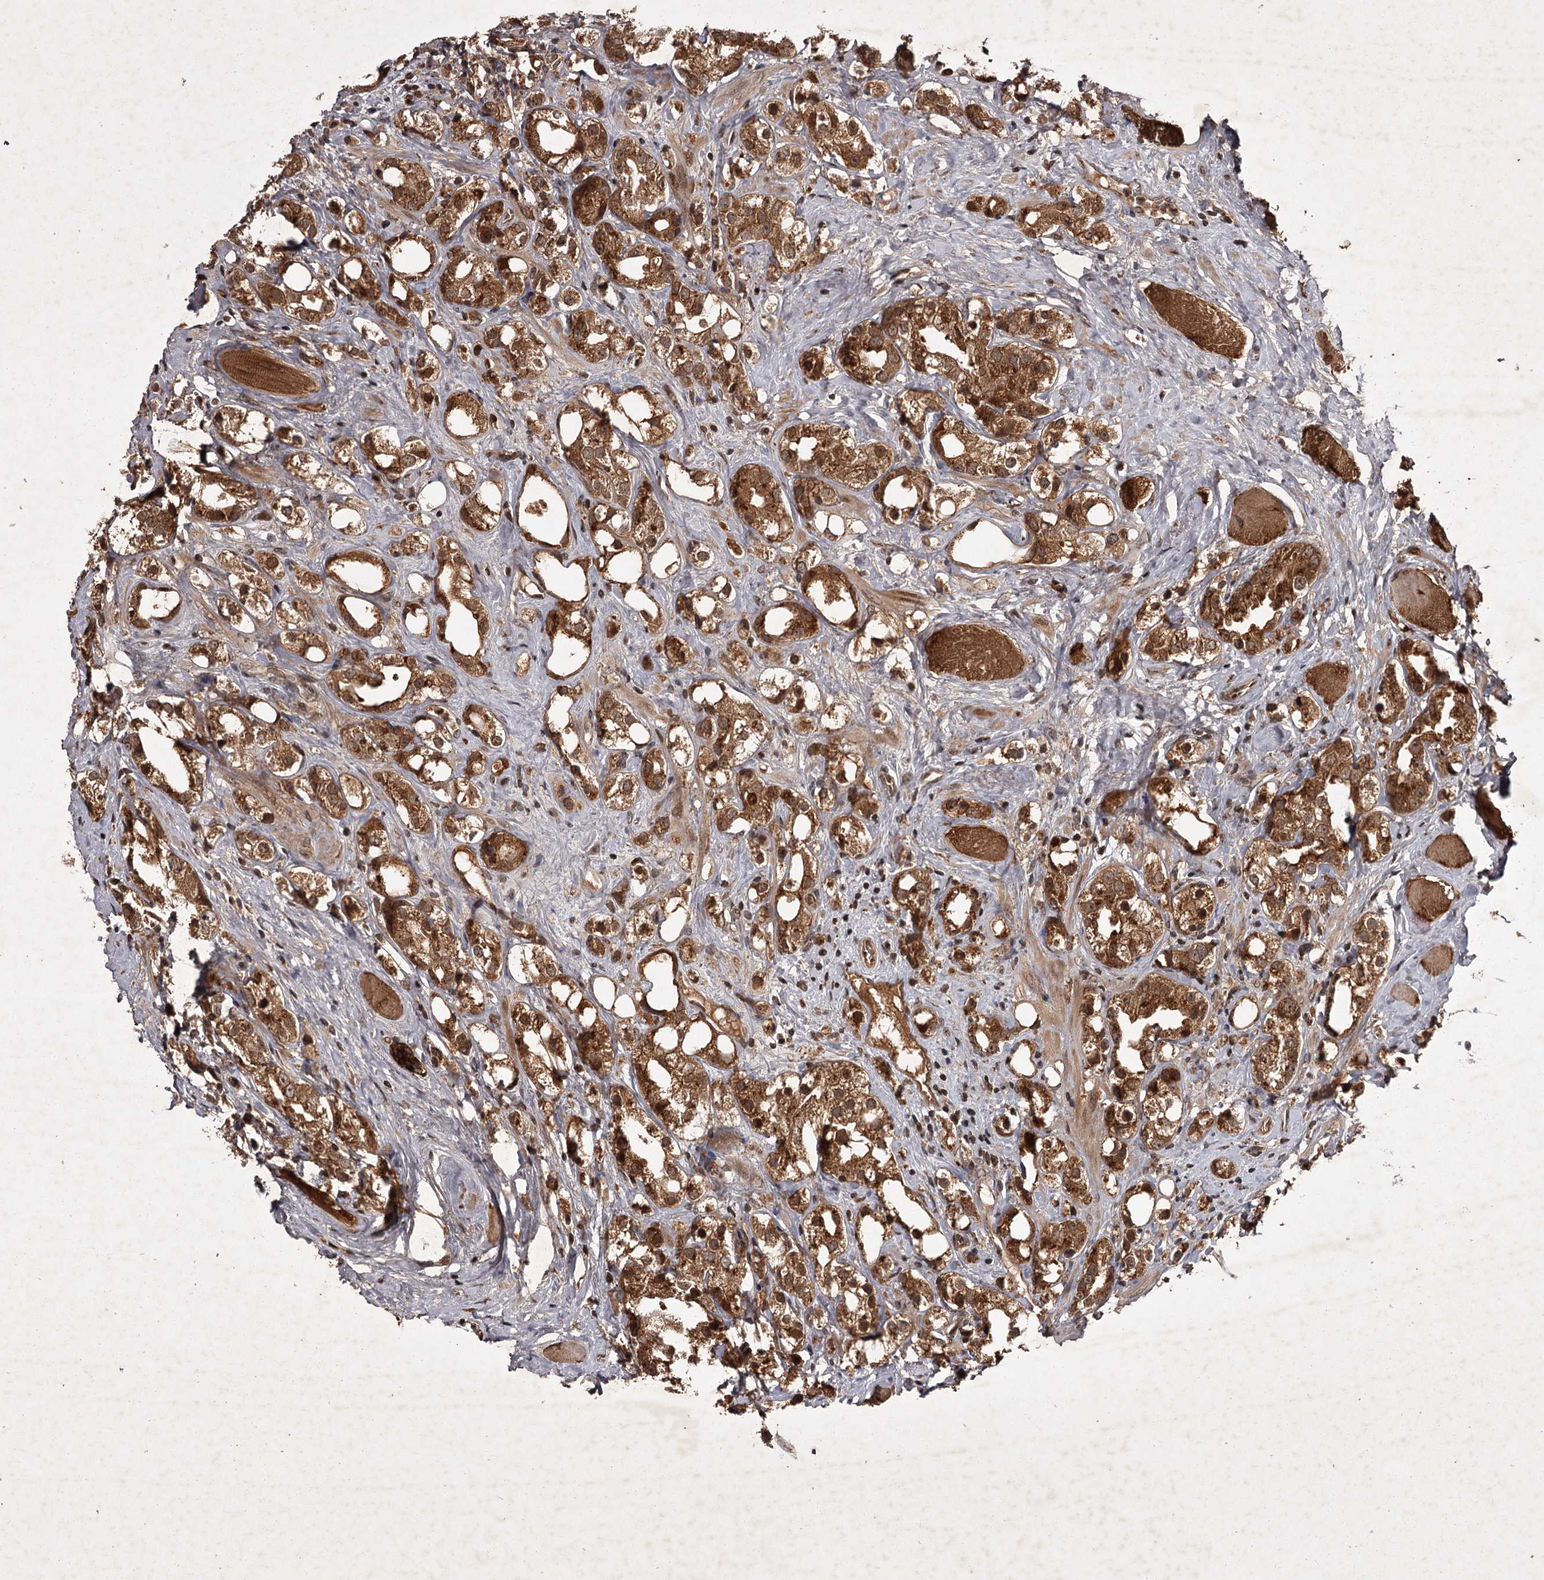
{"staining": {"intensity": "moderate", "quantity": ">75%", "location": "cytoplasmic/membranous"}, "tissue": "prostate cancer", "cell_type": "Tumor cells", "image_type": "cancer", "snomed": [{"axis": "morphology", "description": "Adenocarcinoma, NOS"}, {"axis": "topography", "description": "Prostate"}], "caption": "This is an image of immunohistochemistry staining of prostate adenocarcinoma, which shows moderate positivity in the cytoplasmic/membranous of tumor cells.", "gene": "TBC1D23", "patient": {"sex": "male", "age": 79}}